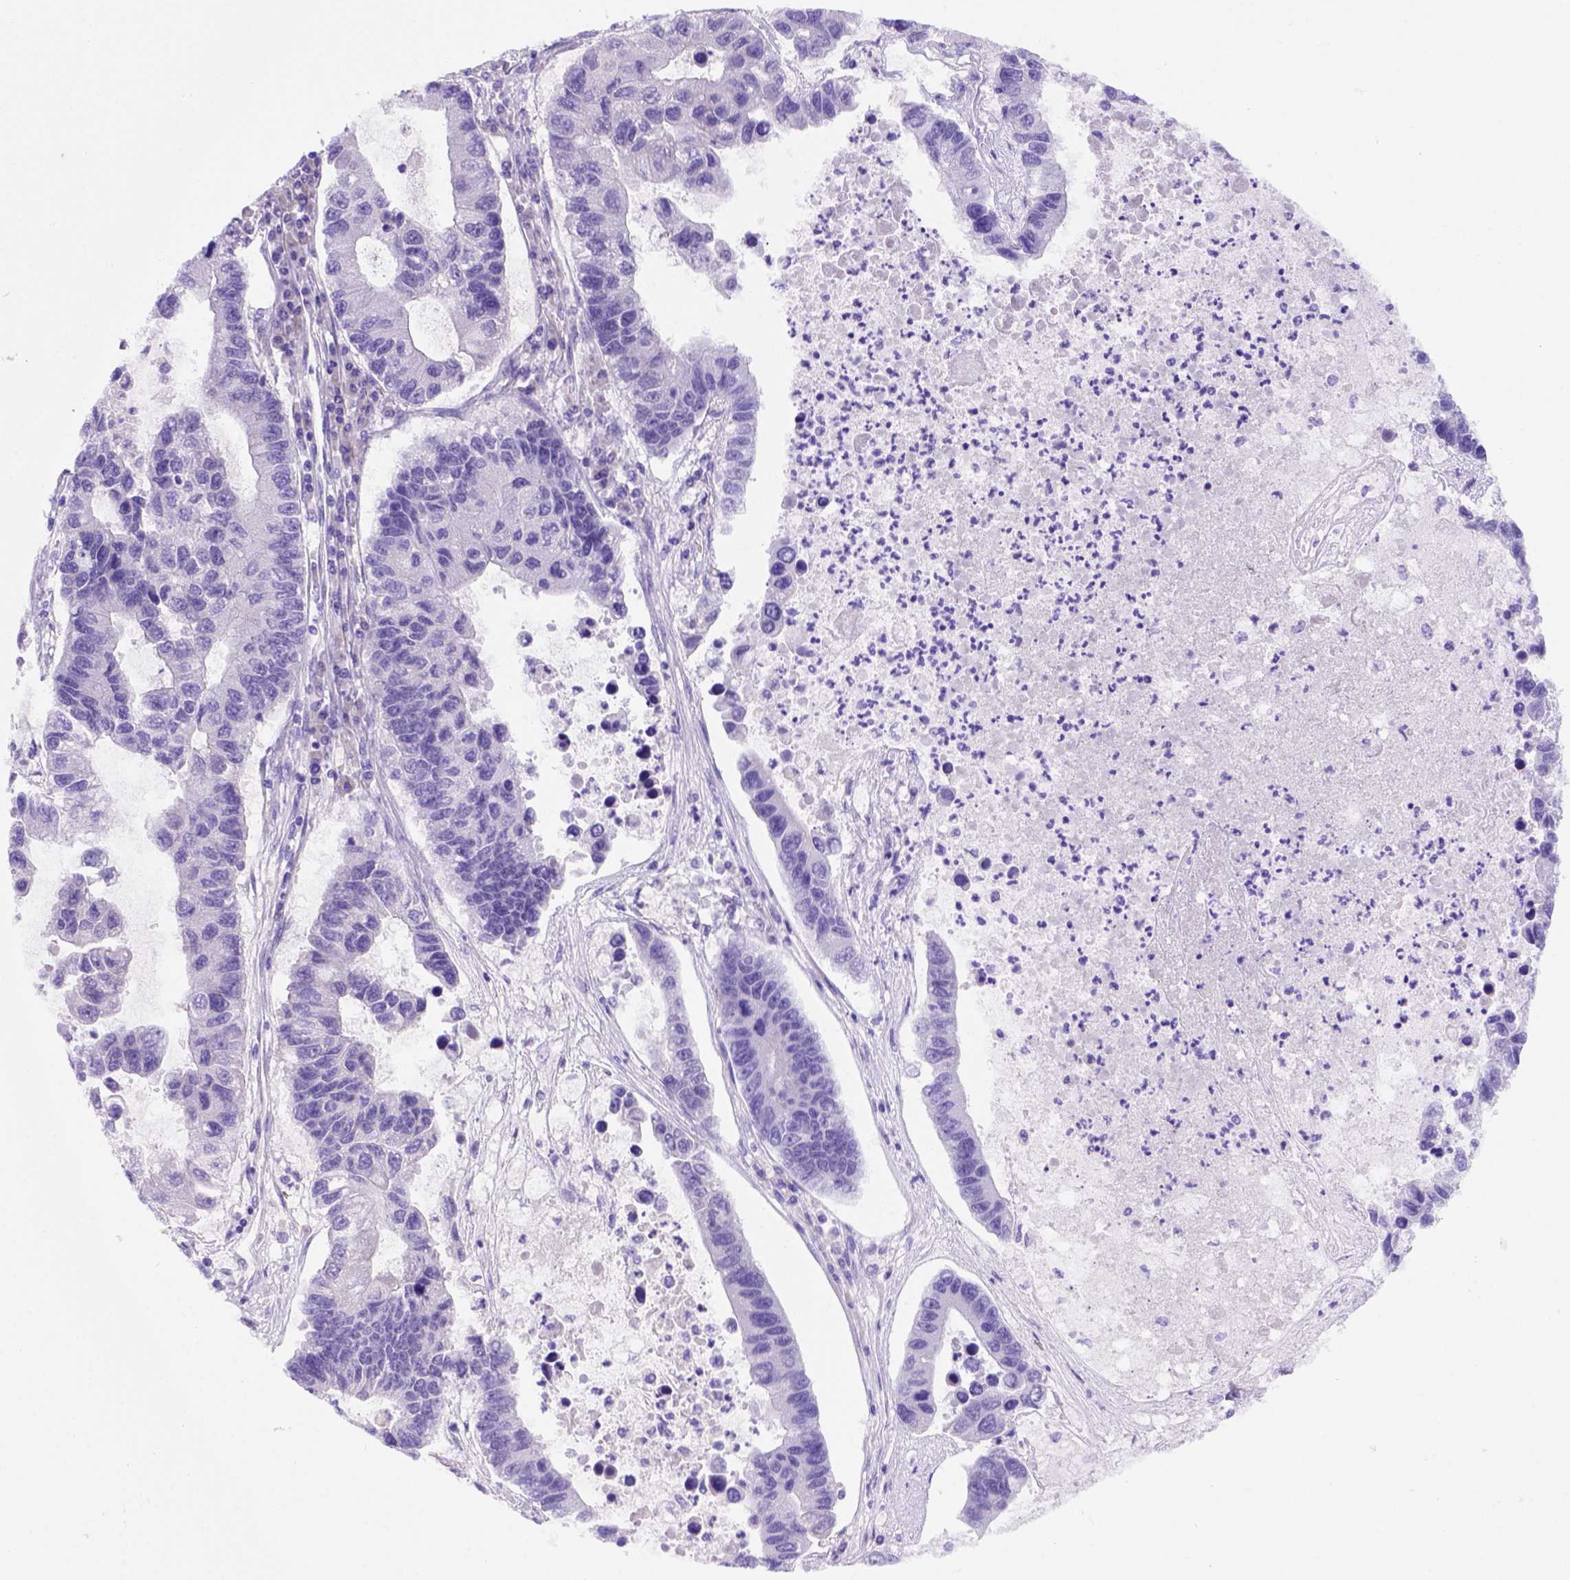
{"staining": {"intensity": "negative", "quantity": "none", "location": "none"}, "tissue": "lung cancer", "cell_type": "Tumor cells", "image_type": "cancer", "snomed": [{"axis": "morphology", "description": "Adenocarcinoma, NOS"}, {"axis": "topography", "description": "Bronchus"}, {"axis": "topography", "description": "Lung"}], "caption": "High power microscopy micrograph of an IHC image of lung cancer, revealing no significant positivity in tumor cells.", "gene": "FAM81B", "patient": {"sex": "female", "age": 51}}